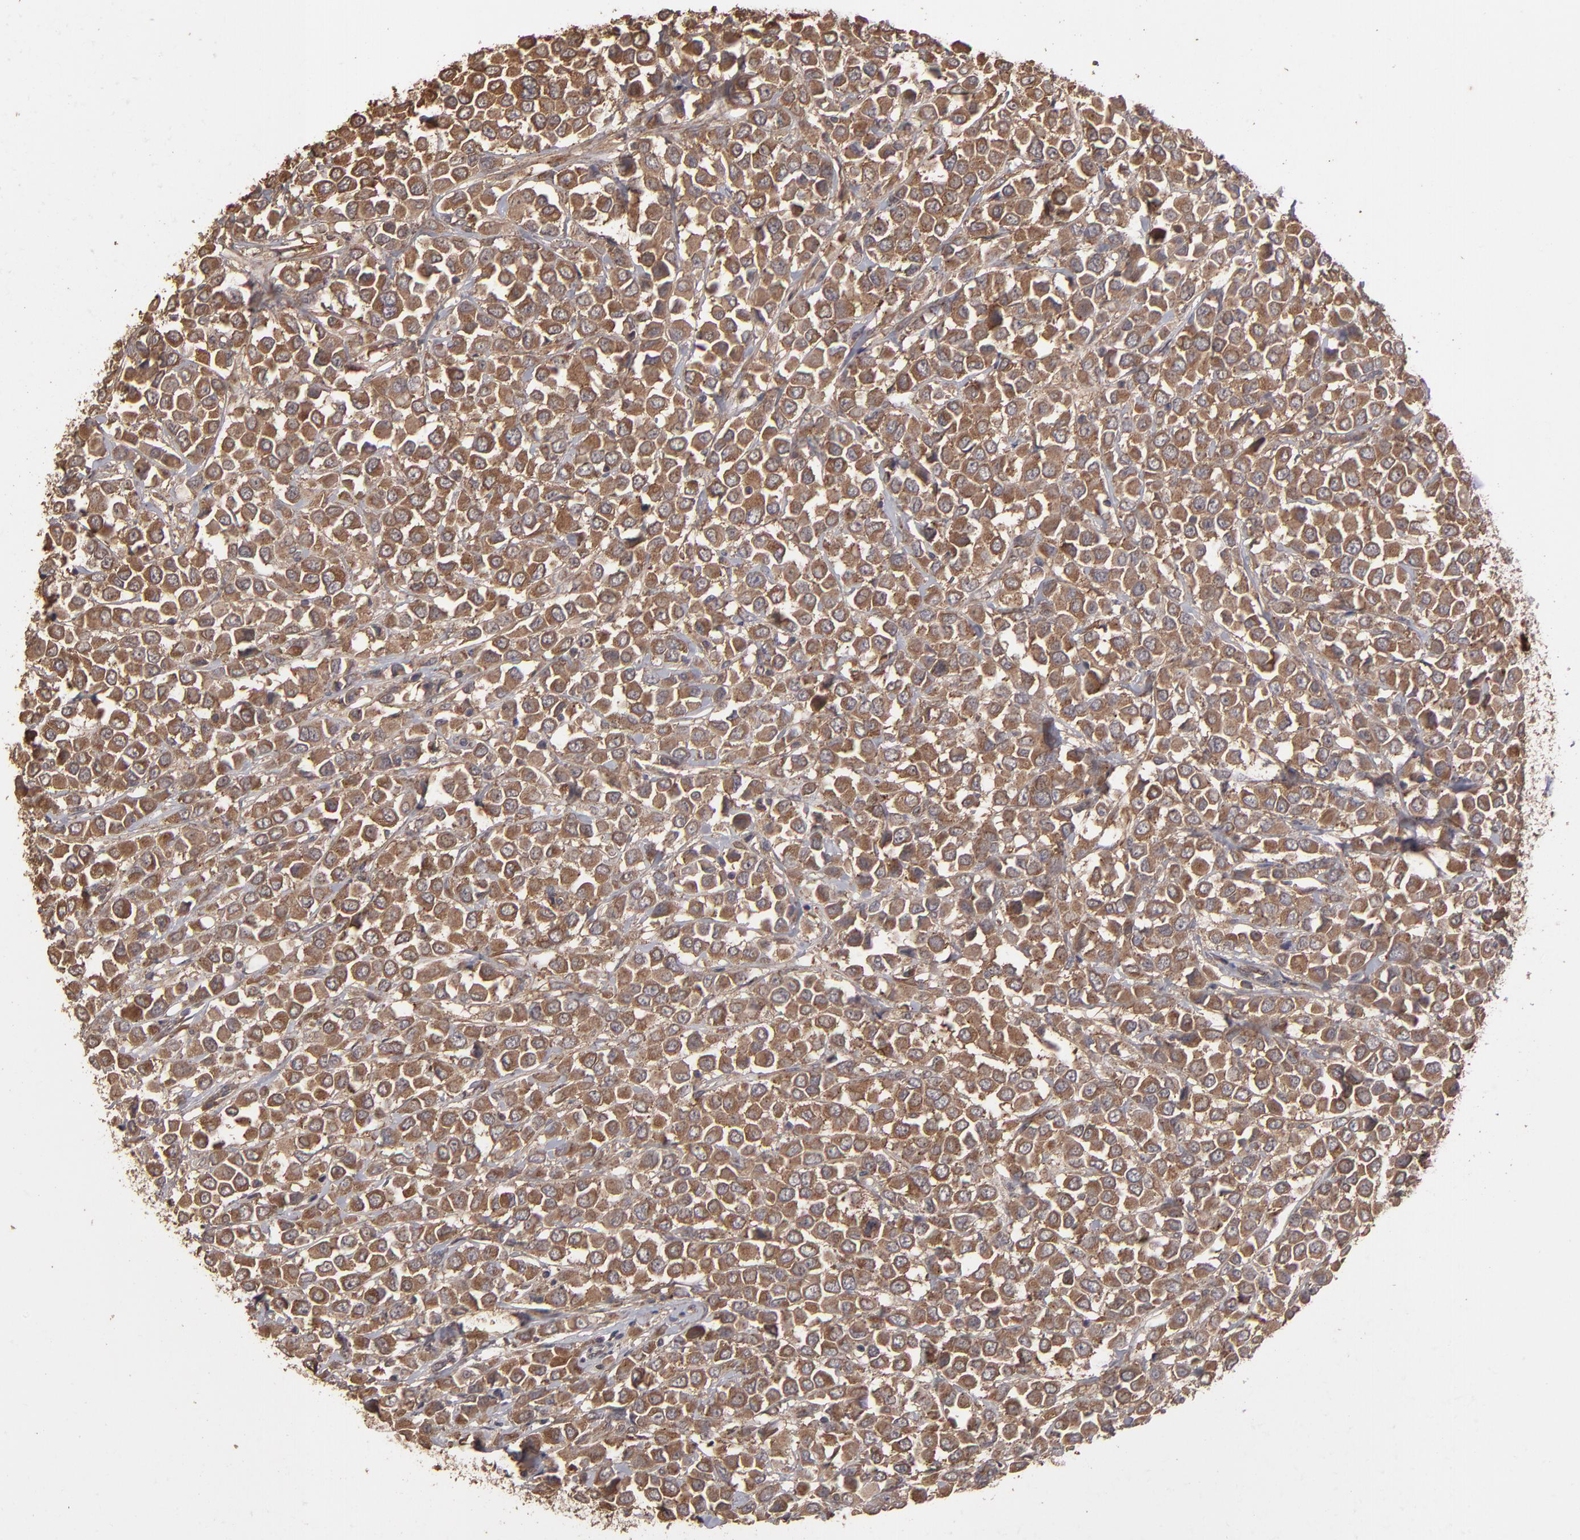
{"staining": {"intensity": "moderate", "quantity": ">75%", "location": "cytoplasmic/membranous"}, "tissue": "breast cancer", "cell_type": "Tumor cells", "image_type": "cancer", "snomed": [{"axis": "morphology", "description": "Duct carcinoma"}, {"axis": "topography", "description": "Breast"}], "caption": "Moderate cytoplasmic/membranous expression is seen in about >75% of tumor cells in breast cancer.", "gene": "MMP2", "patient": {"sex": "female", "age": 61}}